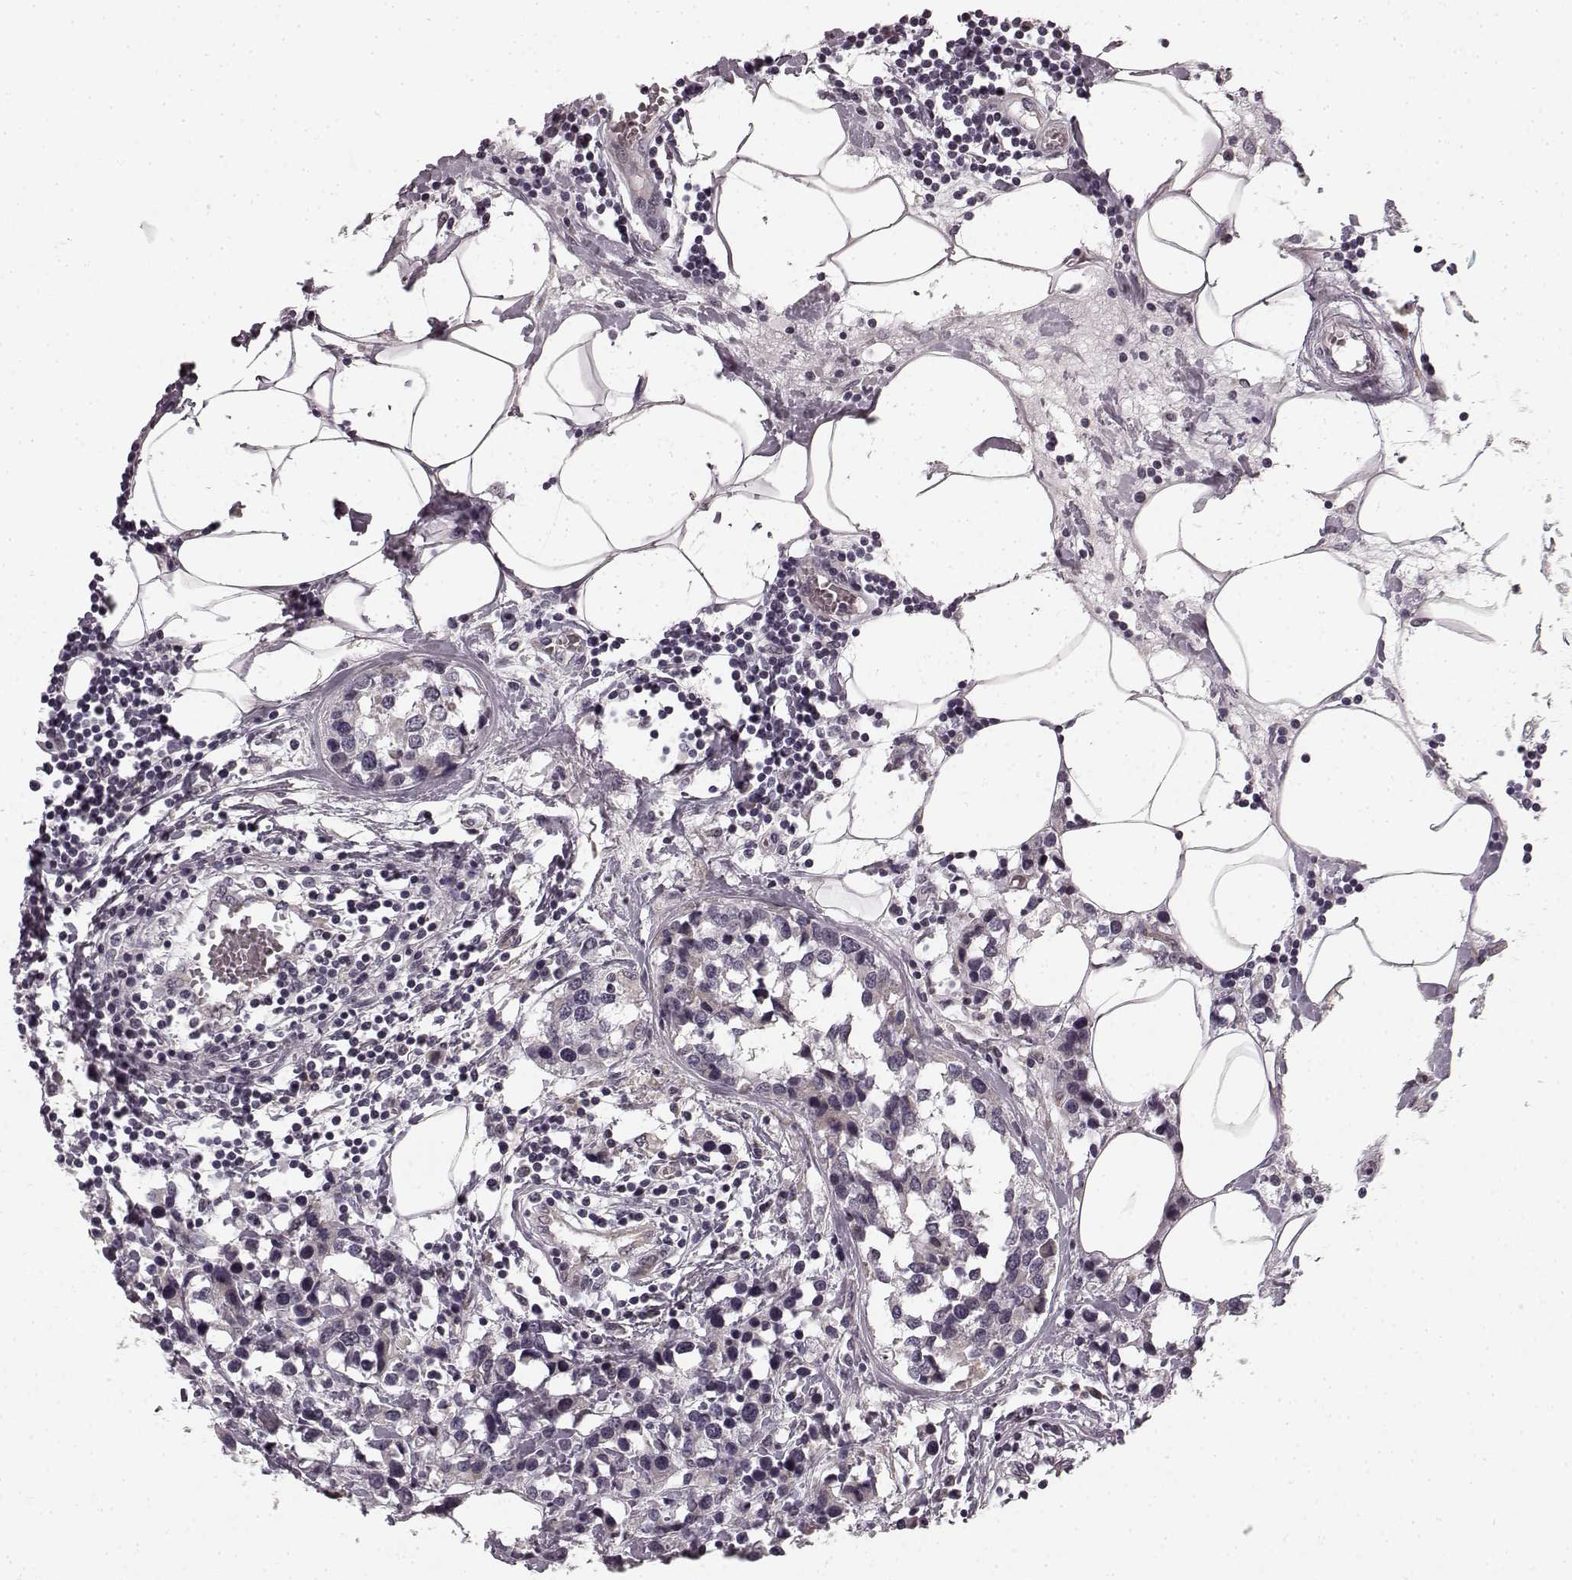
{"staining": {"intensity": "negative", "quantity": "none", "location": "none"}, "tissue": "breast cancer", "cell_type": "Tumor cells", "image_type": "cancer", "snomed": [{"axis": "morphology", "description": "Lobular carcinoma"}, {"axis": "topography", "description": "Breast"}], "caption": "Immunohistochemistry (IHC) of human breast cancer shows no staining in tumor cells.", "gene": "FAM234B", "patient": {"sex": "female", "age": 59}}